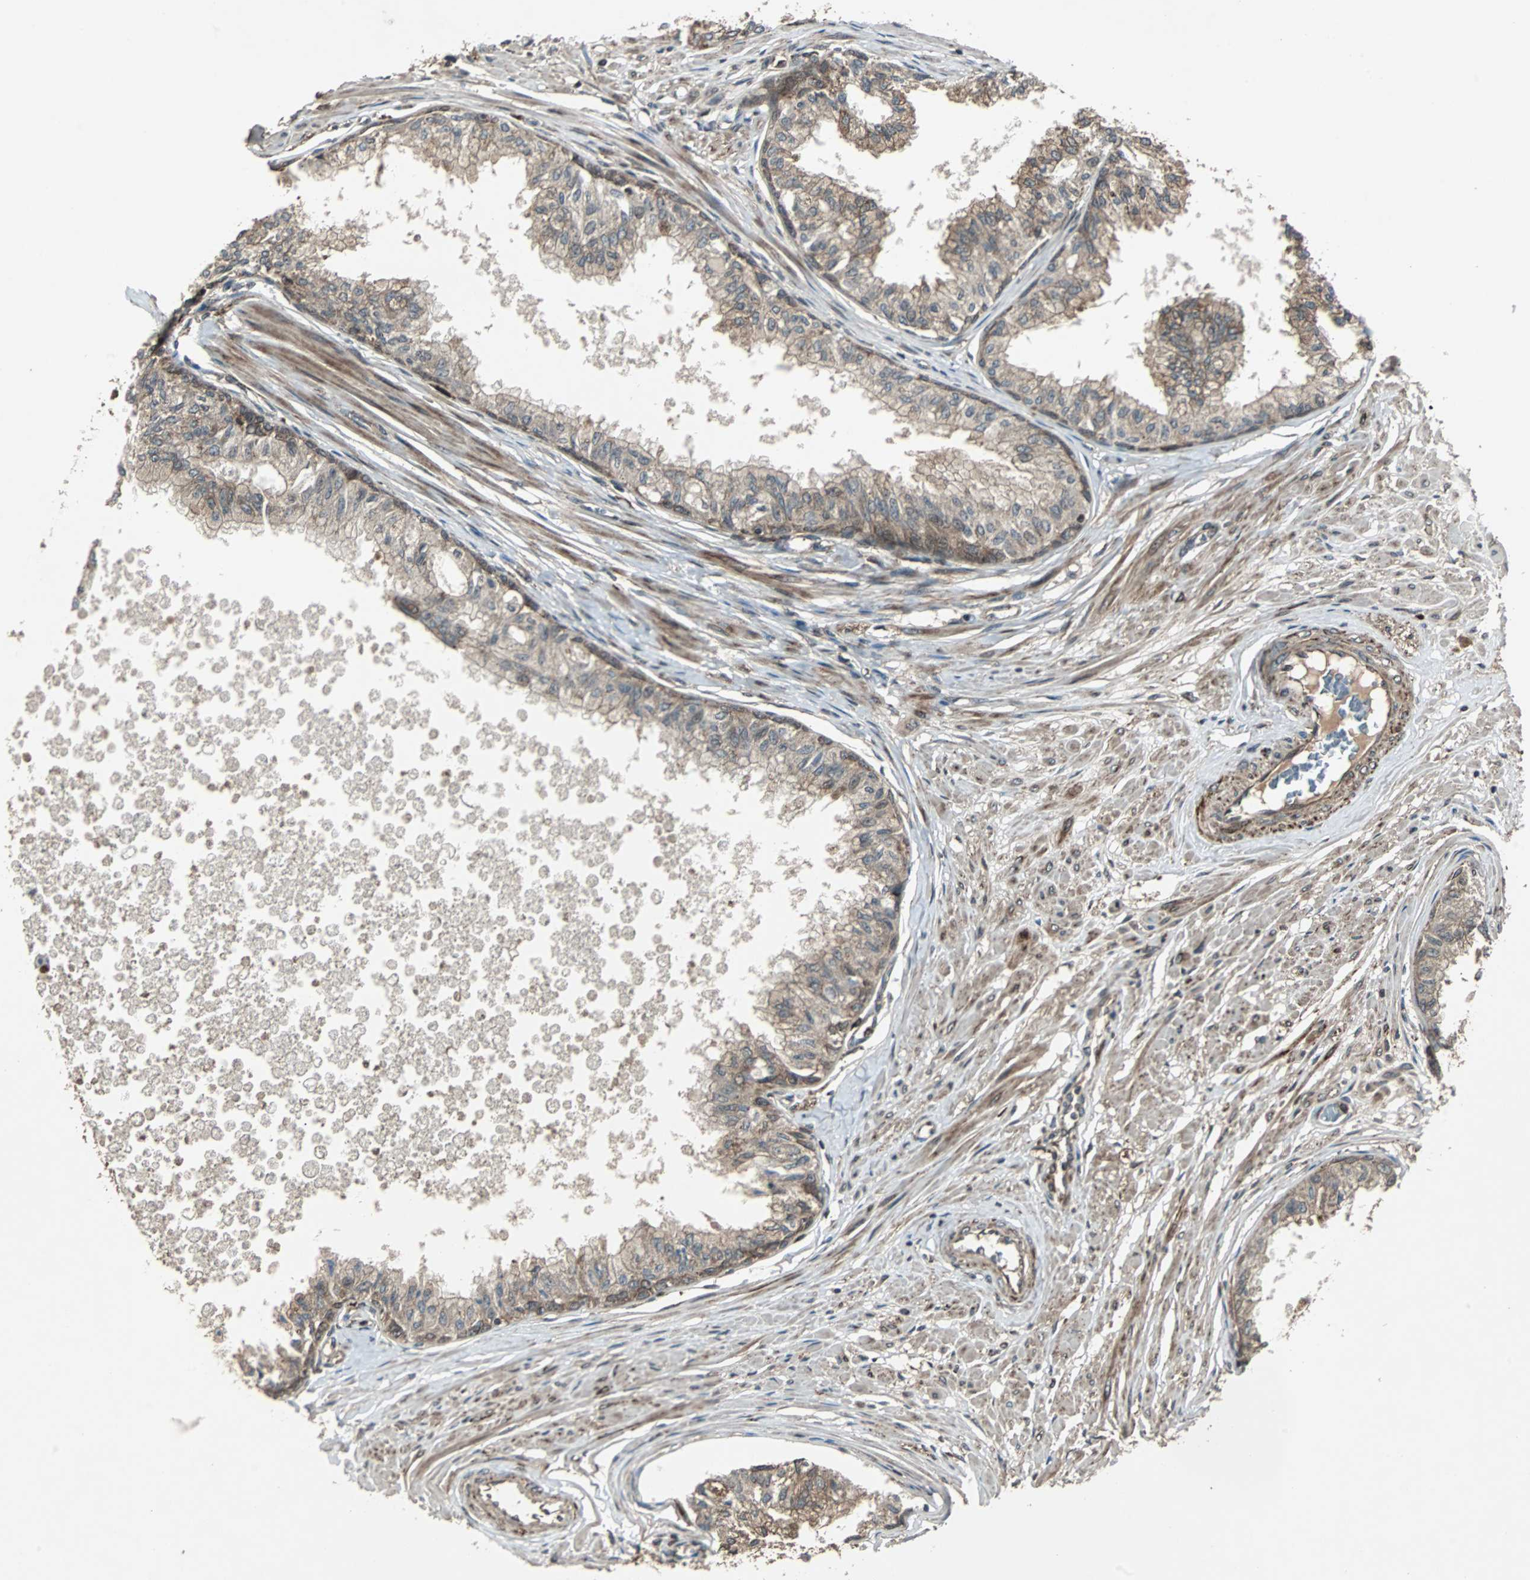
{"staining": {"intensity": "strong", "quantity": ">75%", "location": "cytoplasmic/membranous"}, "tissue": "prostate", "cell_type": "Glandular cells", "image_type": "normal", "snomed": [{"axis": "morphology", "description": "Normal tissue, NOS"}, {"axis": "topography", "description": "Prostate"}, {"axis": "topography", "description": "Seminal veicle"}], "caption": "A brown stain highlights strong cytoplasmic/membranous staining of a protein in glandular cells of unremarkable prostate. (Stains: DAB in brown, nuclei in blue, Microscopy: brightfield microscopy at high magnification).", "gene": "RAB7A", "patient": {"sex": "male", "age": 60}}